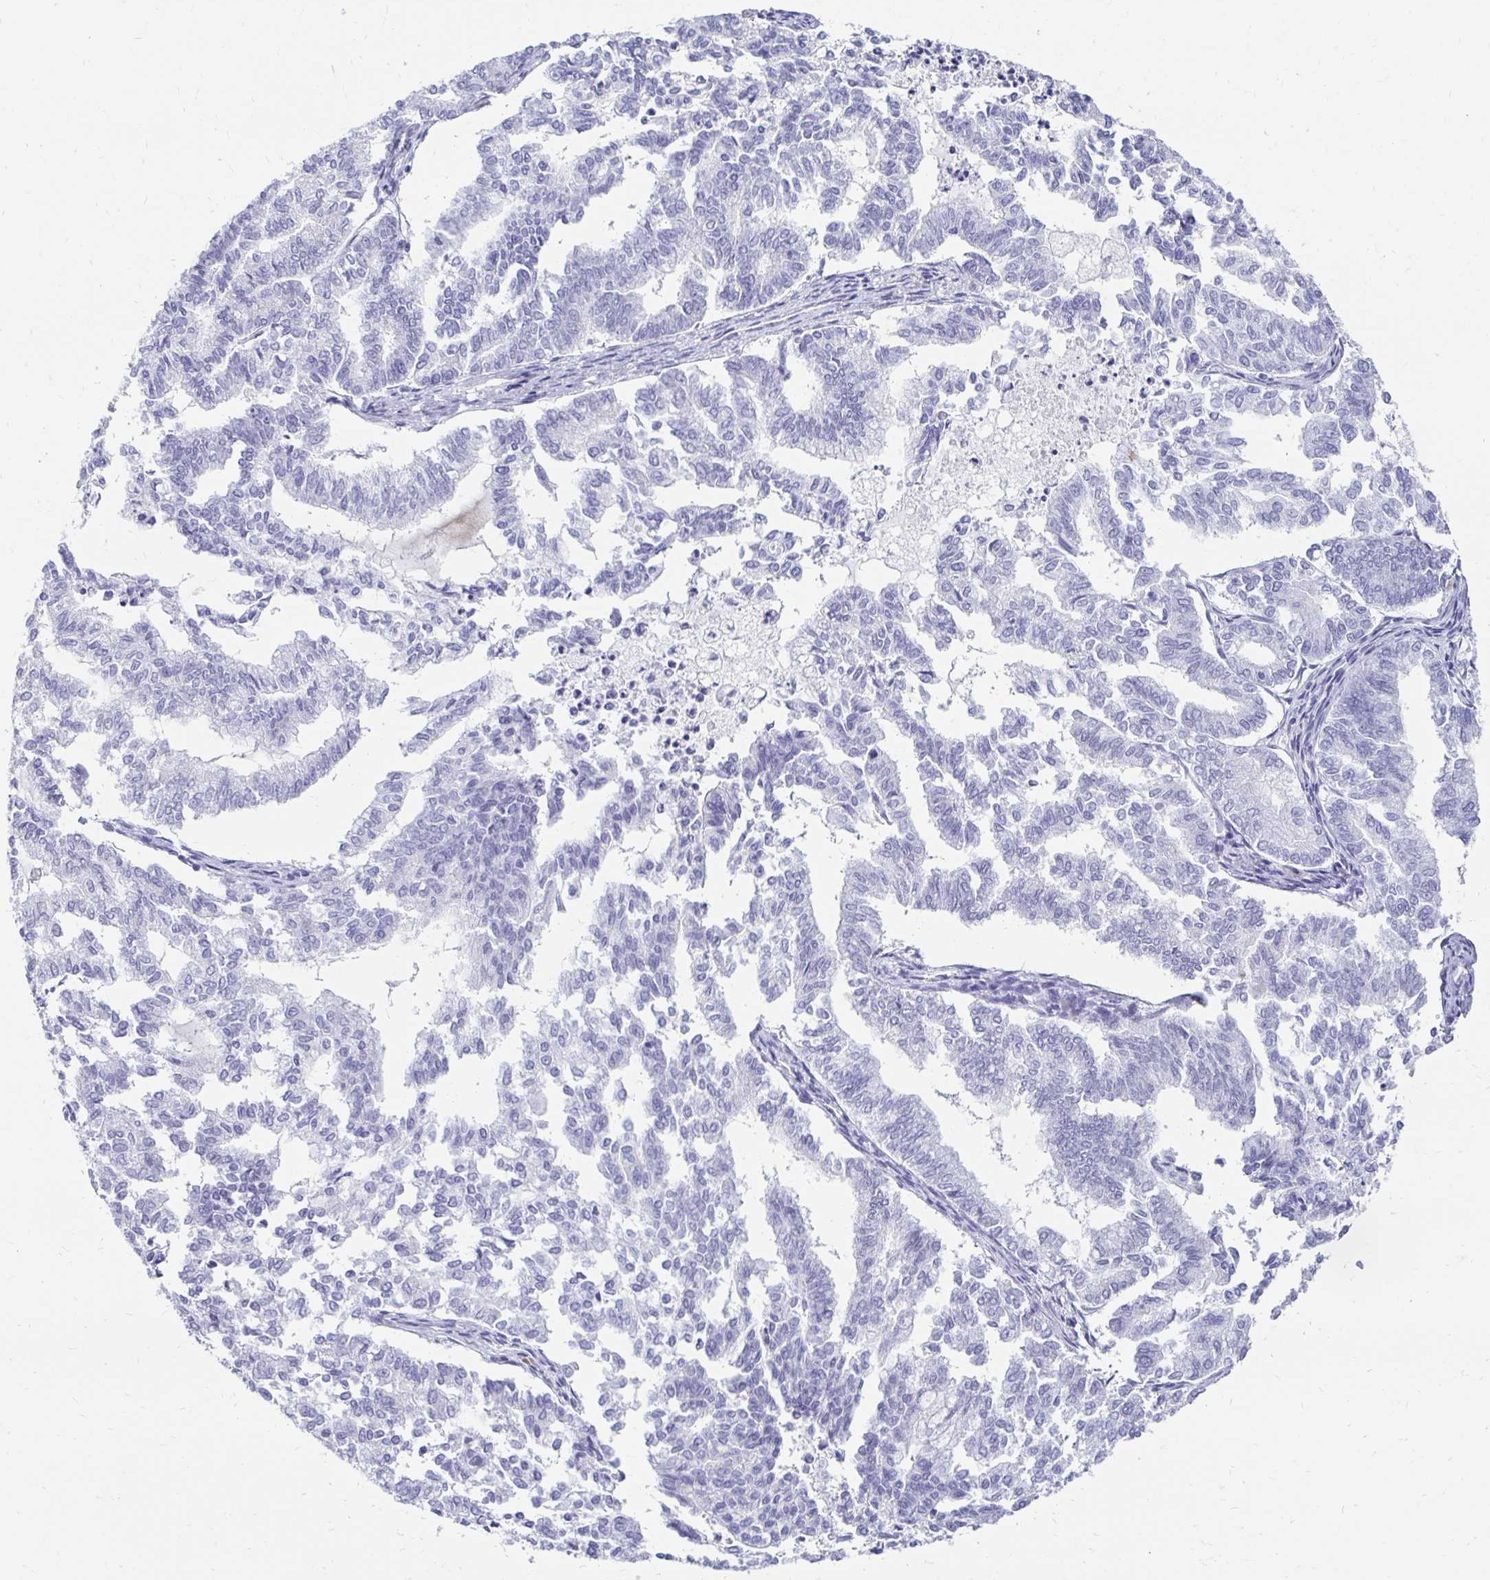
{"staining": {"intensity": "negative", "quantity": "none", "location": "none"}, "tissue": "endometrial cancer", "cell_type": "Tumor cells", "image_type": "cancer", "snomed": [{"axis": "morphology", "description": "Adenocarcinoma, NOS"}, {"axis": "topography", "description": "Endometrium"}], "caption": "A high-resolution image shows immunohistochemistry staining of adenocarcinoma (endometrial), which exhibits no significant positivity in tumor cells. The staining is performed using DAB brown chromogen with nuclei counter-stained in using hematoxylin.", "gene": "CST6", "patient": {"sex": "female", "age": 79}}